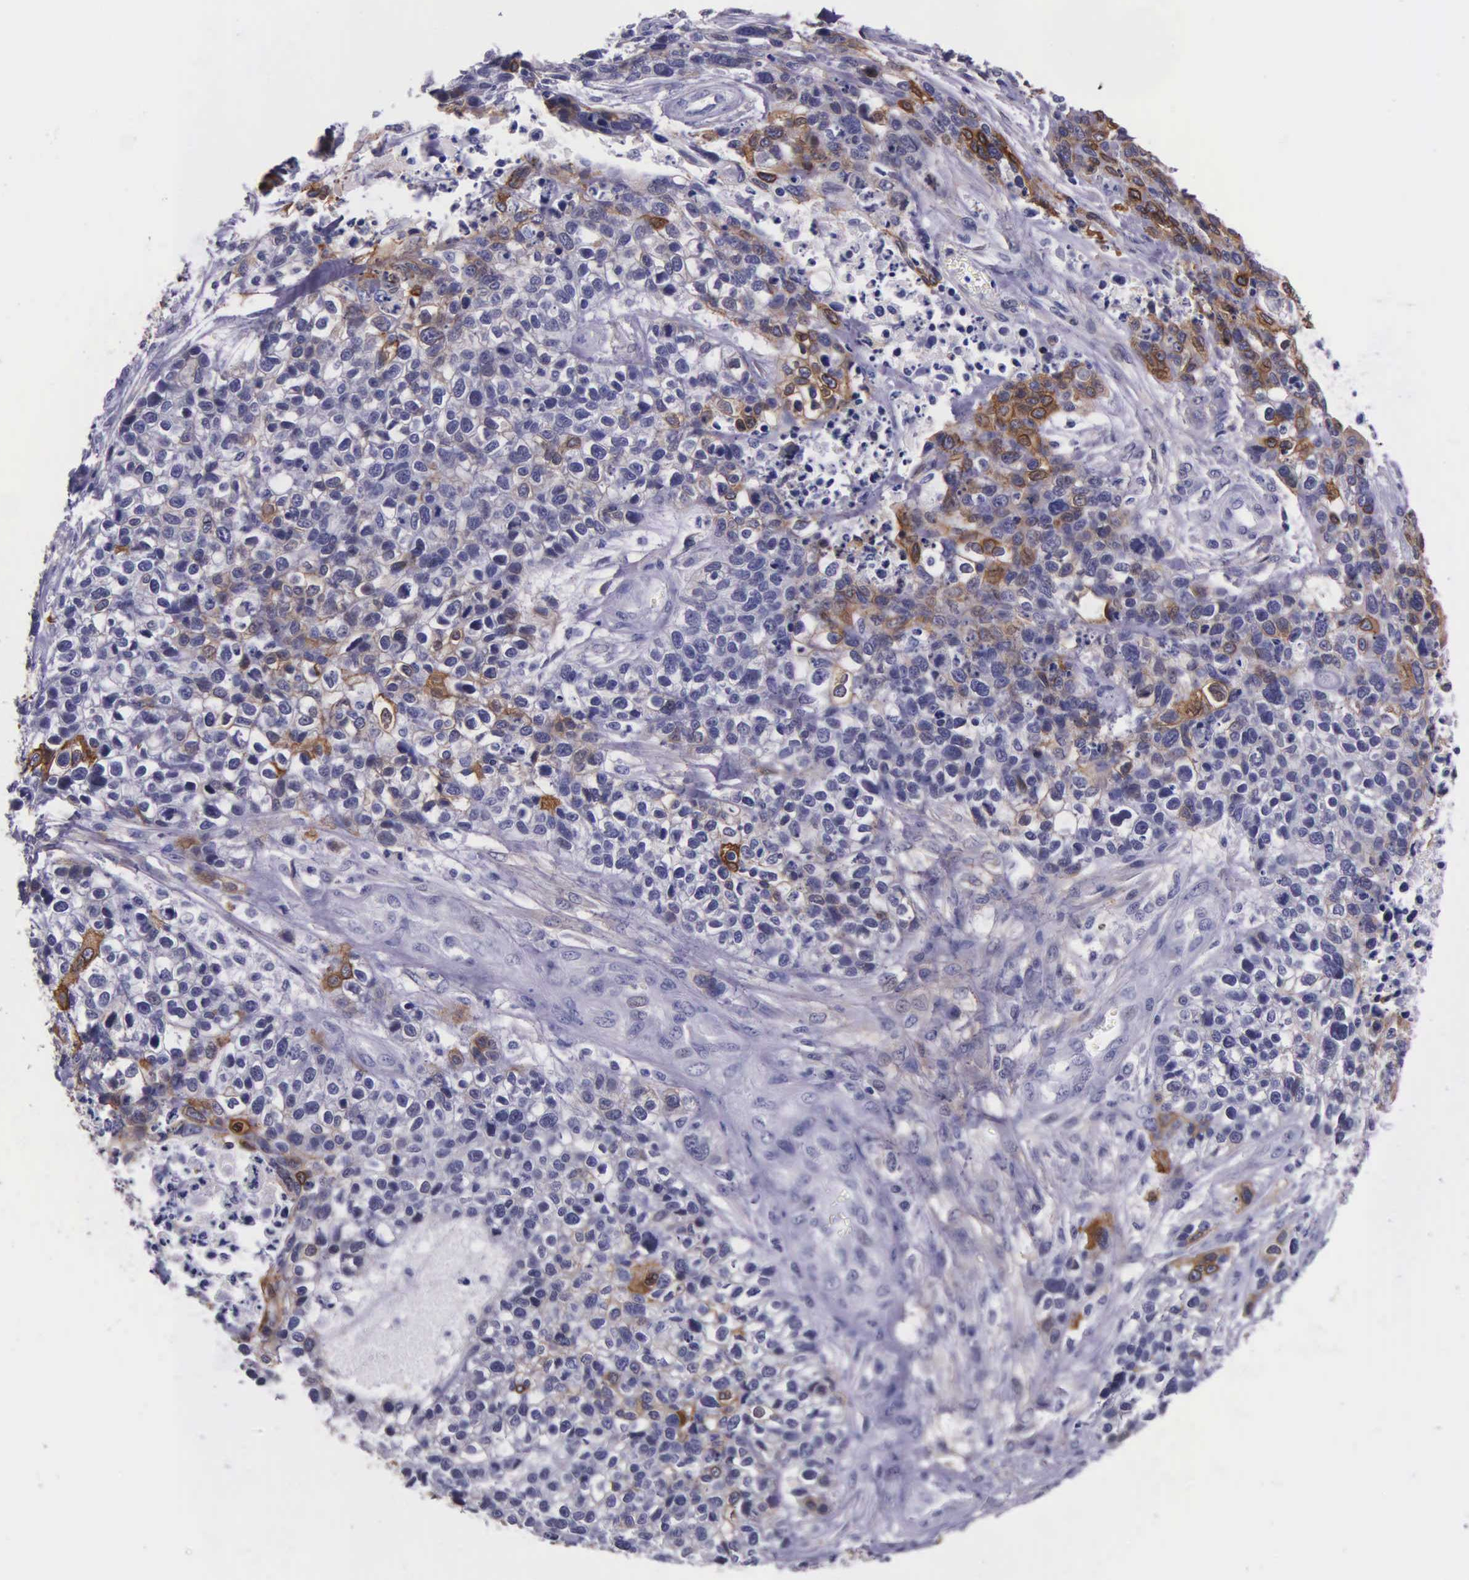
{"staining": {"intensity": "moderate", "quantity": "25%-75%", "location": "cytoplasmic/membranous"}, "tissue": "lung cancer", "cell_type": "Tumor cells", "image_type": "cancer", "snomed": [{"axis": "morphology", "description": "Squamous cell carcinoma, NOS"}, {"axis": "topography", "description": "Lymph node"}, {"axis": "topography", "description": "Lung"}], "caption": "Protein staining of lung cancer tissue displays moderate cytoplasmic/membranous expression in about 25%-75% of tumor cells.", "gene": "AHNAK2", "patient": {"sex": "male", "age": 74}}